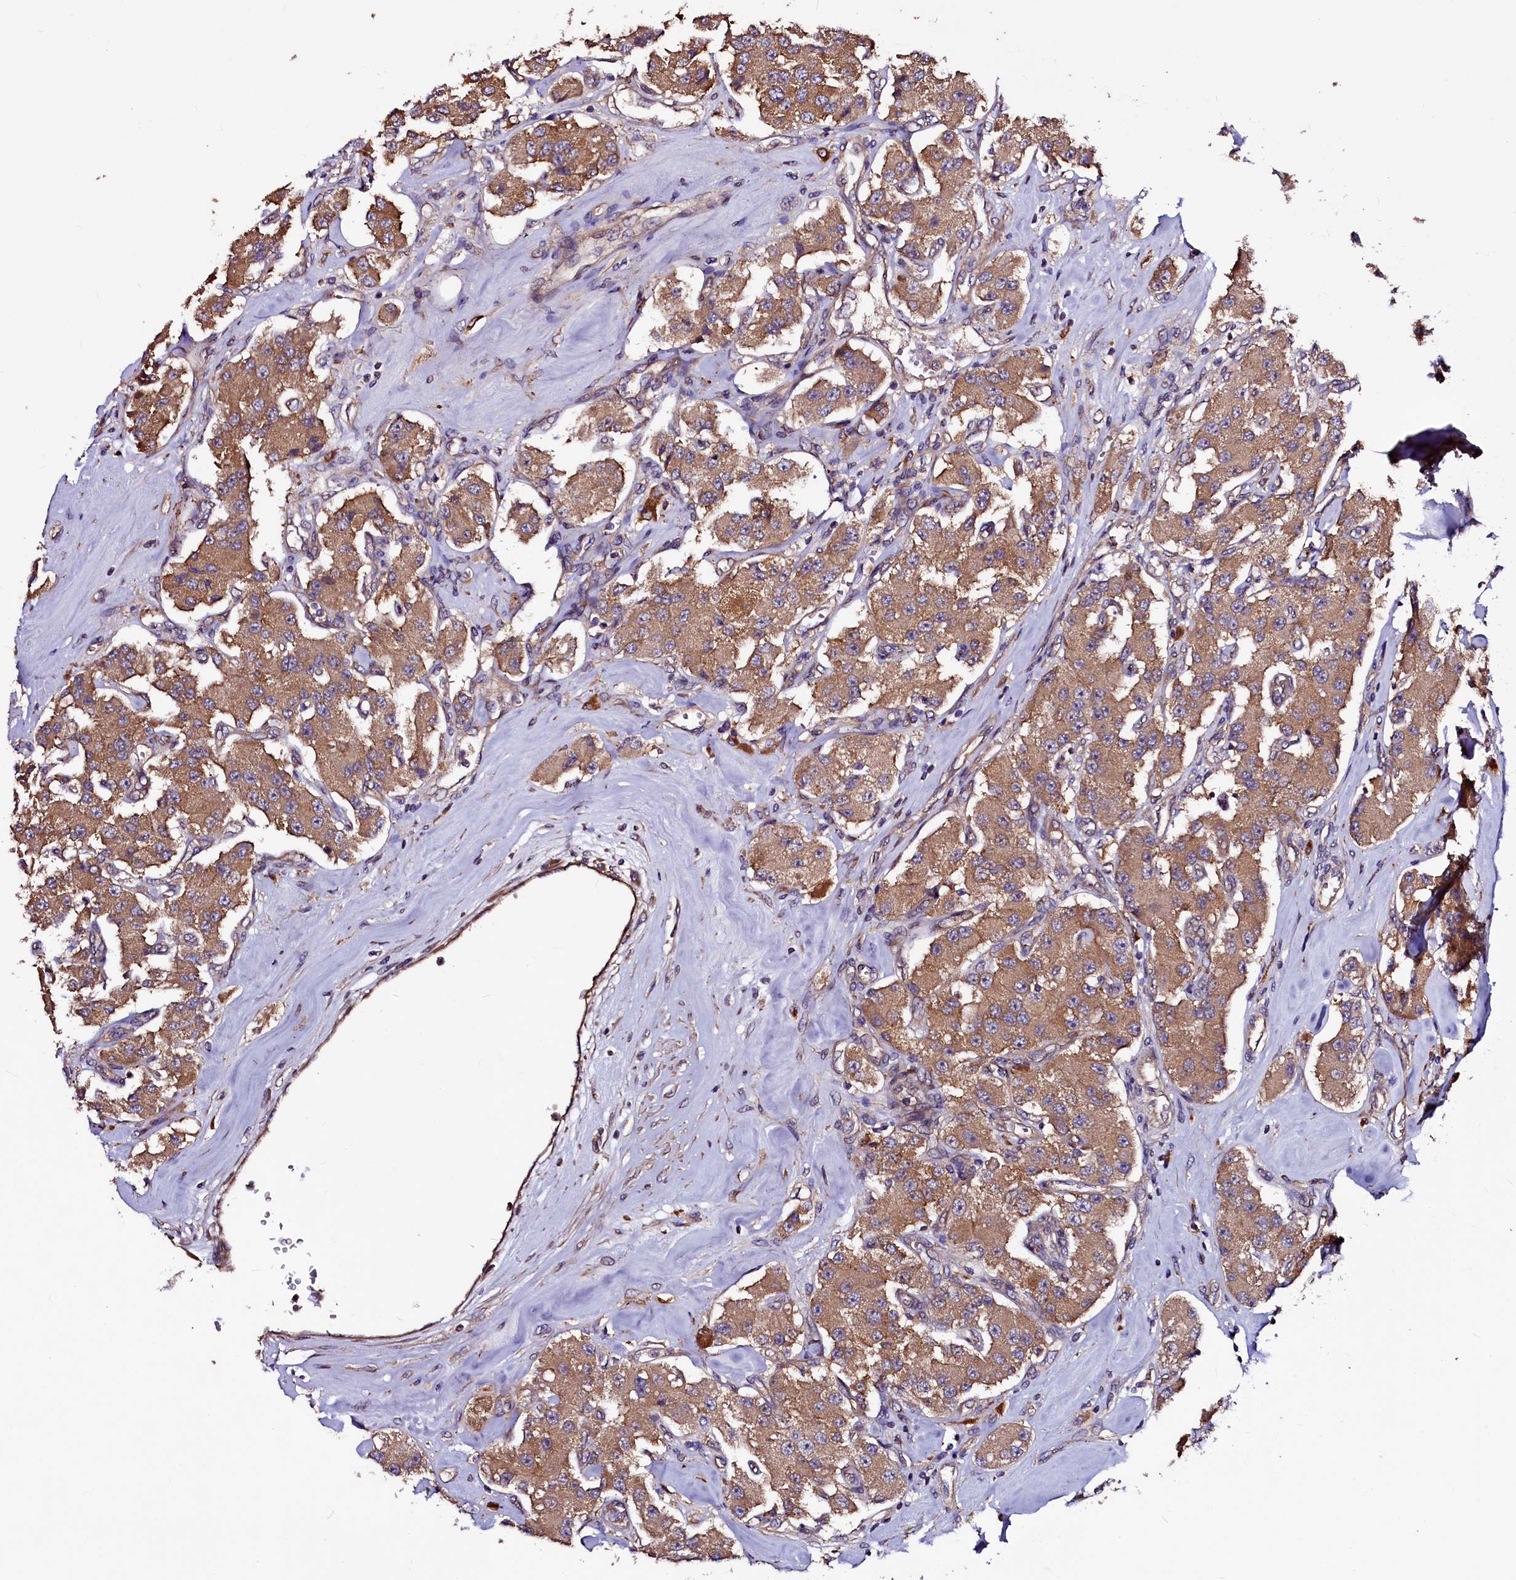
{"staining": {"intensity": "moderate", "quantity": ">75%", "location": "cytoplasmic/membranous"}, "tissue": "carcinoid", "cell_type": "Tumor cells", "image_type": "cancer", "snomed": [{"axis": "morphology", "description": "Carcinoid, malignant, NOS"}, {"axis": "topography", "description": "Pancreas"}], "caption": "Carcinoid (malignant) was stained to show a protein in brown. There is medium levels of moderate cytoplasmic/membranous positivity in about >75% of tumor cells.", "gene": "APPL2", "patient": {"sex": "male", "age": 41}}